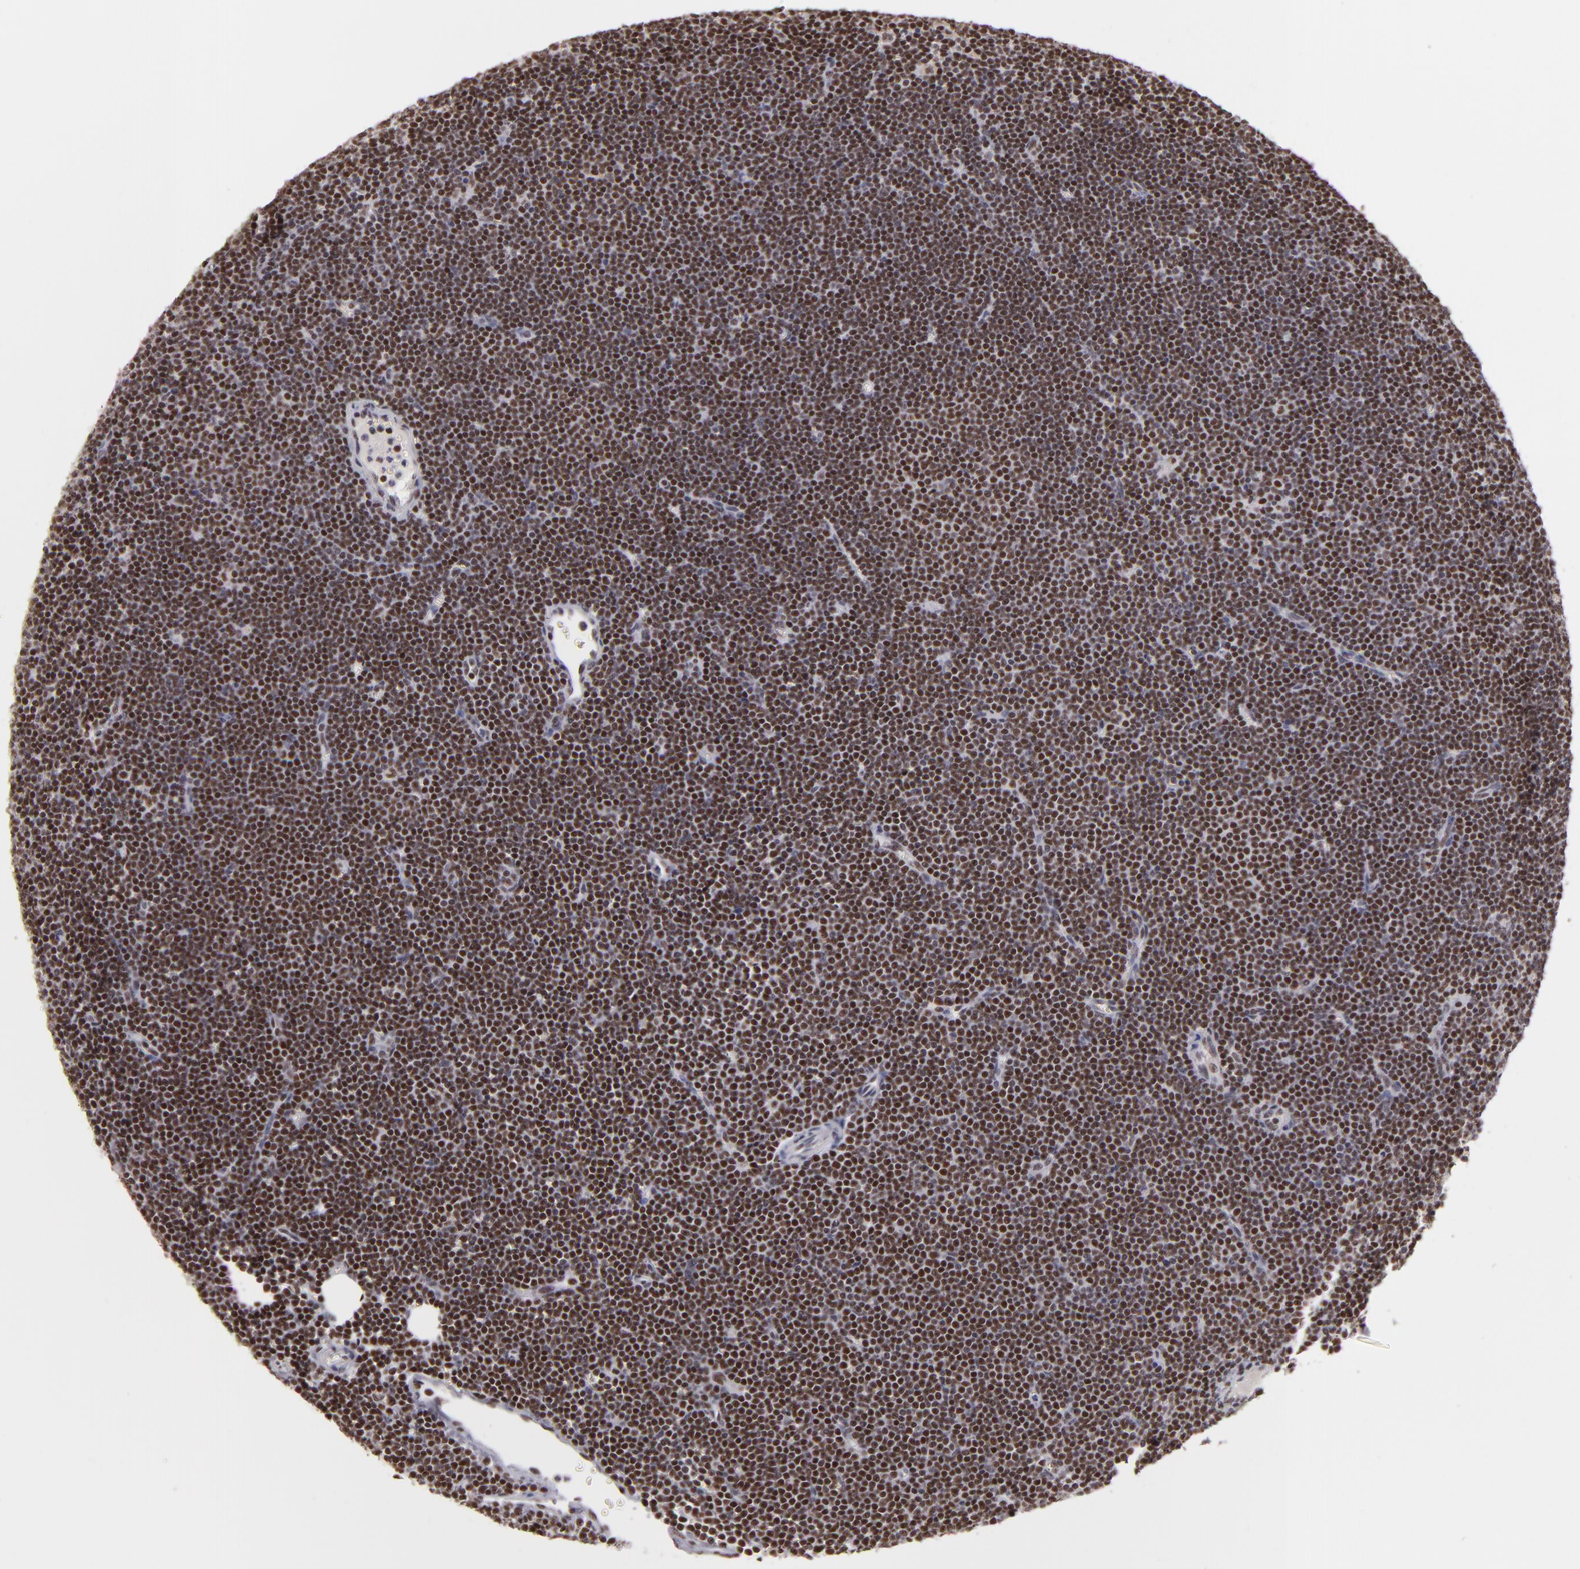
{"staining": {"intensity": "strong", "quantity": ">75%", "location": "nuclear"}, "tissue": "lymphoma", "cell_type": "Tumor cells", "image_type": "cancer", "snomed": [{"axis": "morphology", "description": "Malignant lymphoma, non-Hodgkin's type, Low grade"}, {"axis": "topography", "description": "Lymph node"}], "caption": "Immunohistochemistry (IHC) of human lymphoma shows high levels of strong nuclear expression in about >75% of tumor cells.", "gene": "DAXX", "patient": {"sex": "female", "age": 73}}